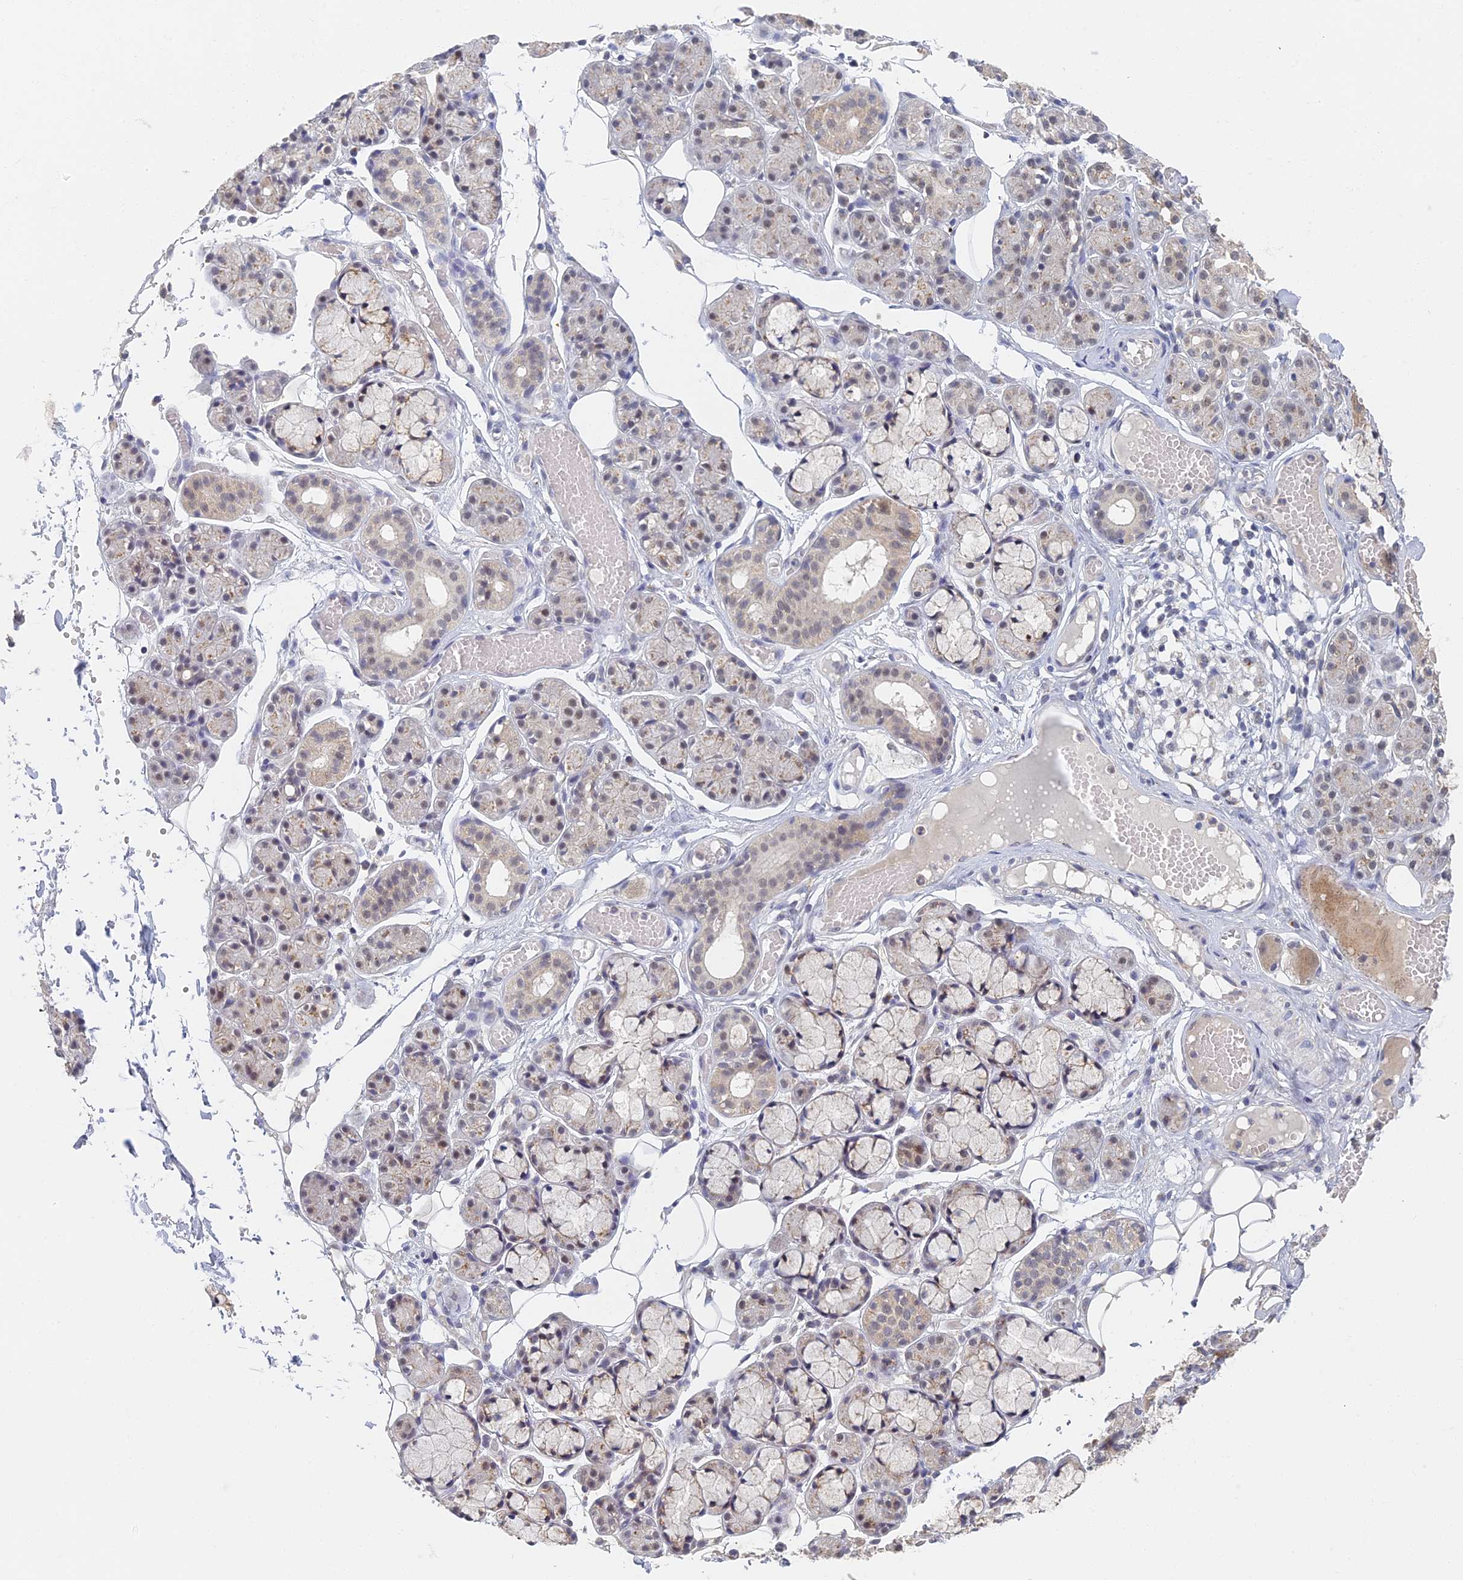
{"staining": {"intensity": "weak", "quantity": "<25%", "location": "cytoplasmic/membranous"}, "tissue": "salivary gland", "cell_type": "Glandular cells", "image_type": "normal", "snomed": [{"axis": "morphology", "description": "Normal tissue, NOS"}, {"axis": "topography", "description": "Salivary gland"}], "caption": "Glandular cells show no significant protein staining in benign salivary gland. The staining is performed using DAB (3,3'-diaminobenzidine) brown chromogen with nuclei counter-stained in using hematoxylin.", "gene": "GPATCH1", "patient": {"sex": "male", "age": 63}}